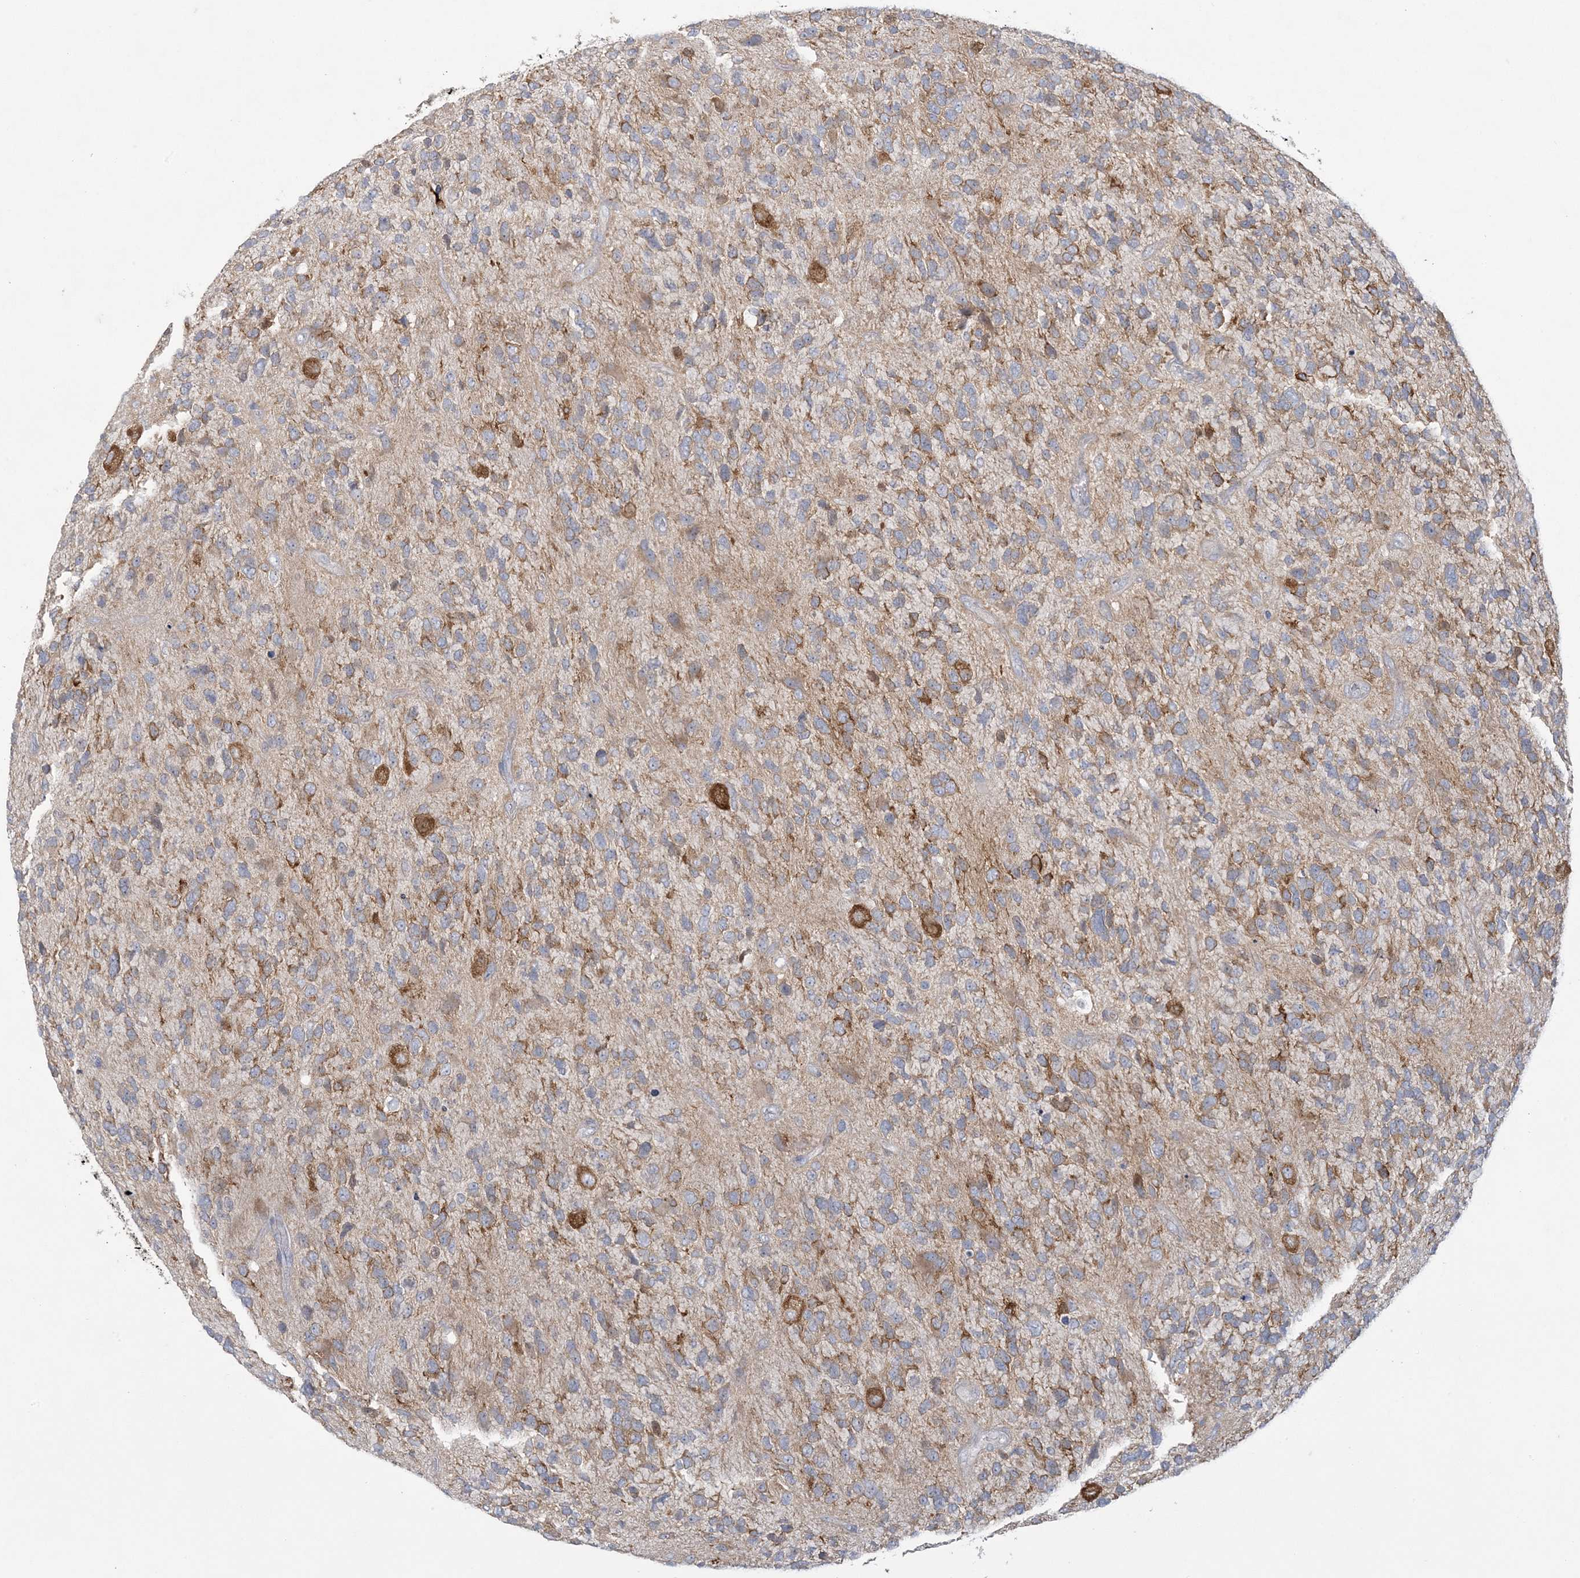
{"staining": {"intensity": "weak", "quantity": "25%-75%", "location": "cytoplasmic/membranous"}, "tissue": "glioma", "cell_type": "Tumor cells", "image_type": "cancer", "snomed": [{"axis": "morphology", "description": "Glioma, malignant, High grade"}, {"axis": "topography", "description": "Brain"}], "caption": "Immunohistochemistry histopathology image of malignant glioma (high-grade) stained for a protein (brown), which reveals low levels of weak cytoplasmic/membranous expression in about 25%-75% of tumor cells.", "gene": "KIF3A", "patient": {"sex": "female", "age": 58}}